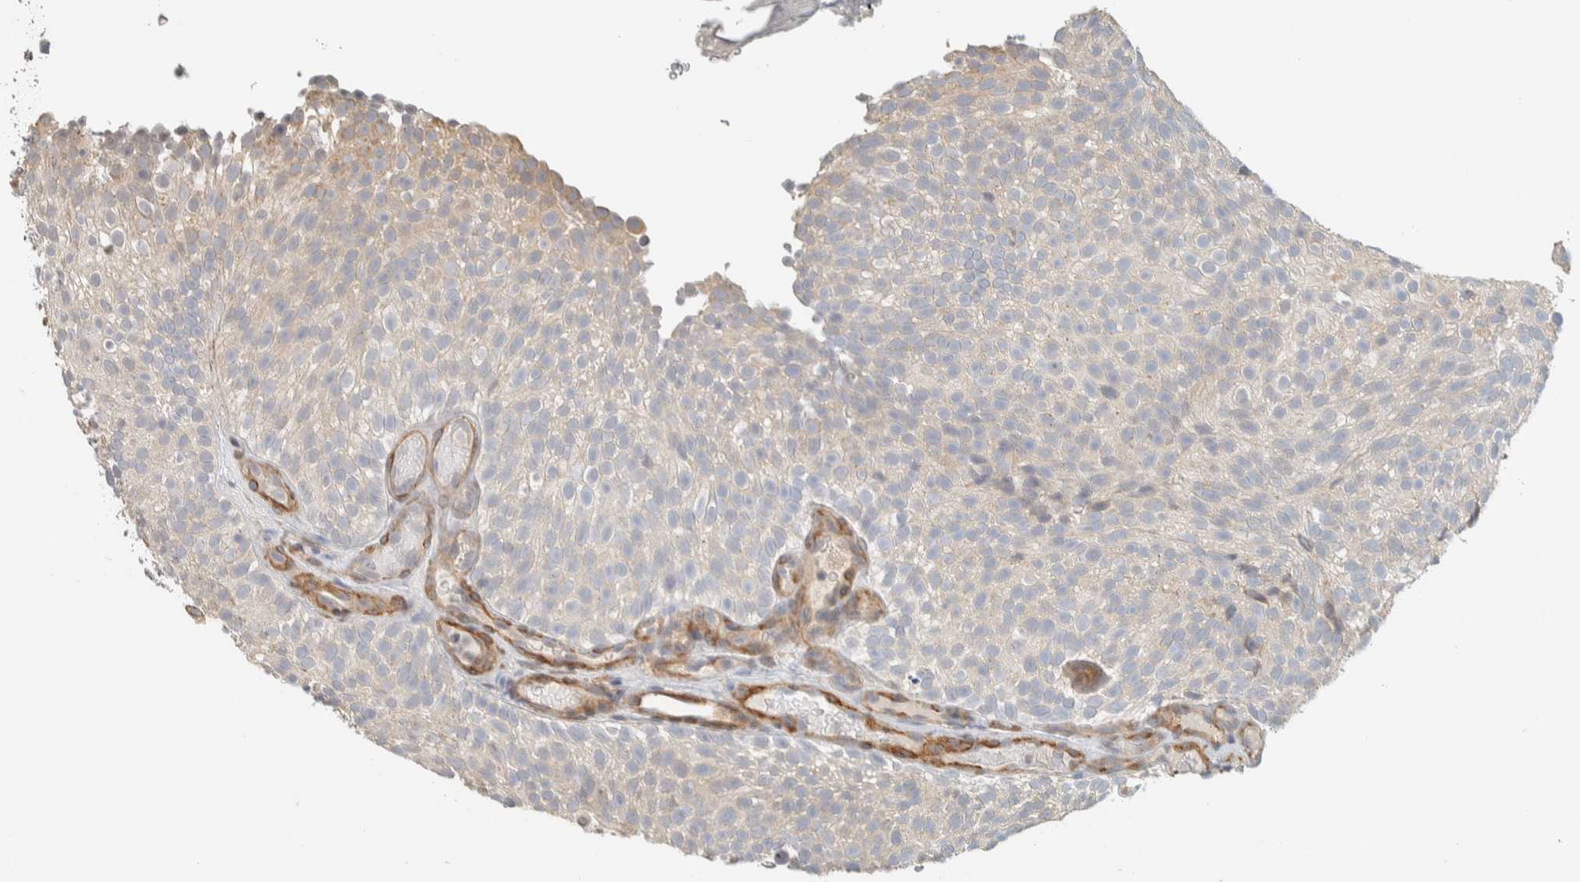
{"staining": {"intensity": "weak", "quantity": "25%-75%", "location": "cytoplasmic/membranous"}, "tissue": "urothelial cancer", "cell_type": "Tumor cells", "image_type": "cancer", "snomed": [{"axis": "morphology", "description": "Urothelial carcinoma, Low grade"}, {"axis": "topography", "description": "Urinary bladder"}], "caption": "Protein staining exhibits weak cytoplasmic/membranous expression in approximately 25%-75% of tumor cells in low-grade urothelial carcinoma.", "gene": "KLHL40", "patient": {"sex": "male", "age": 78}}